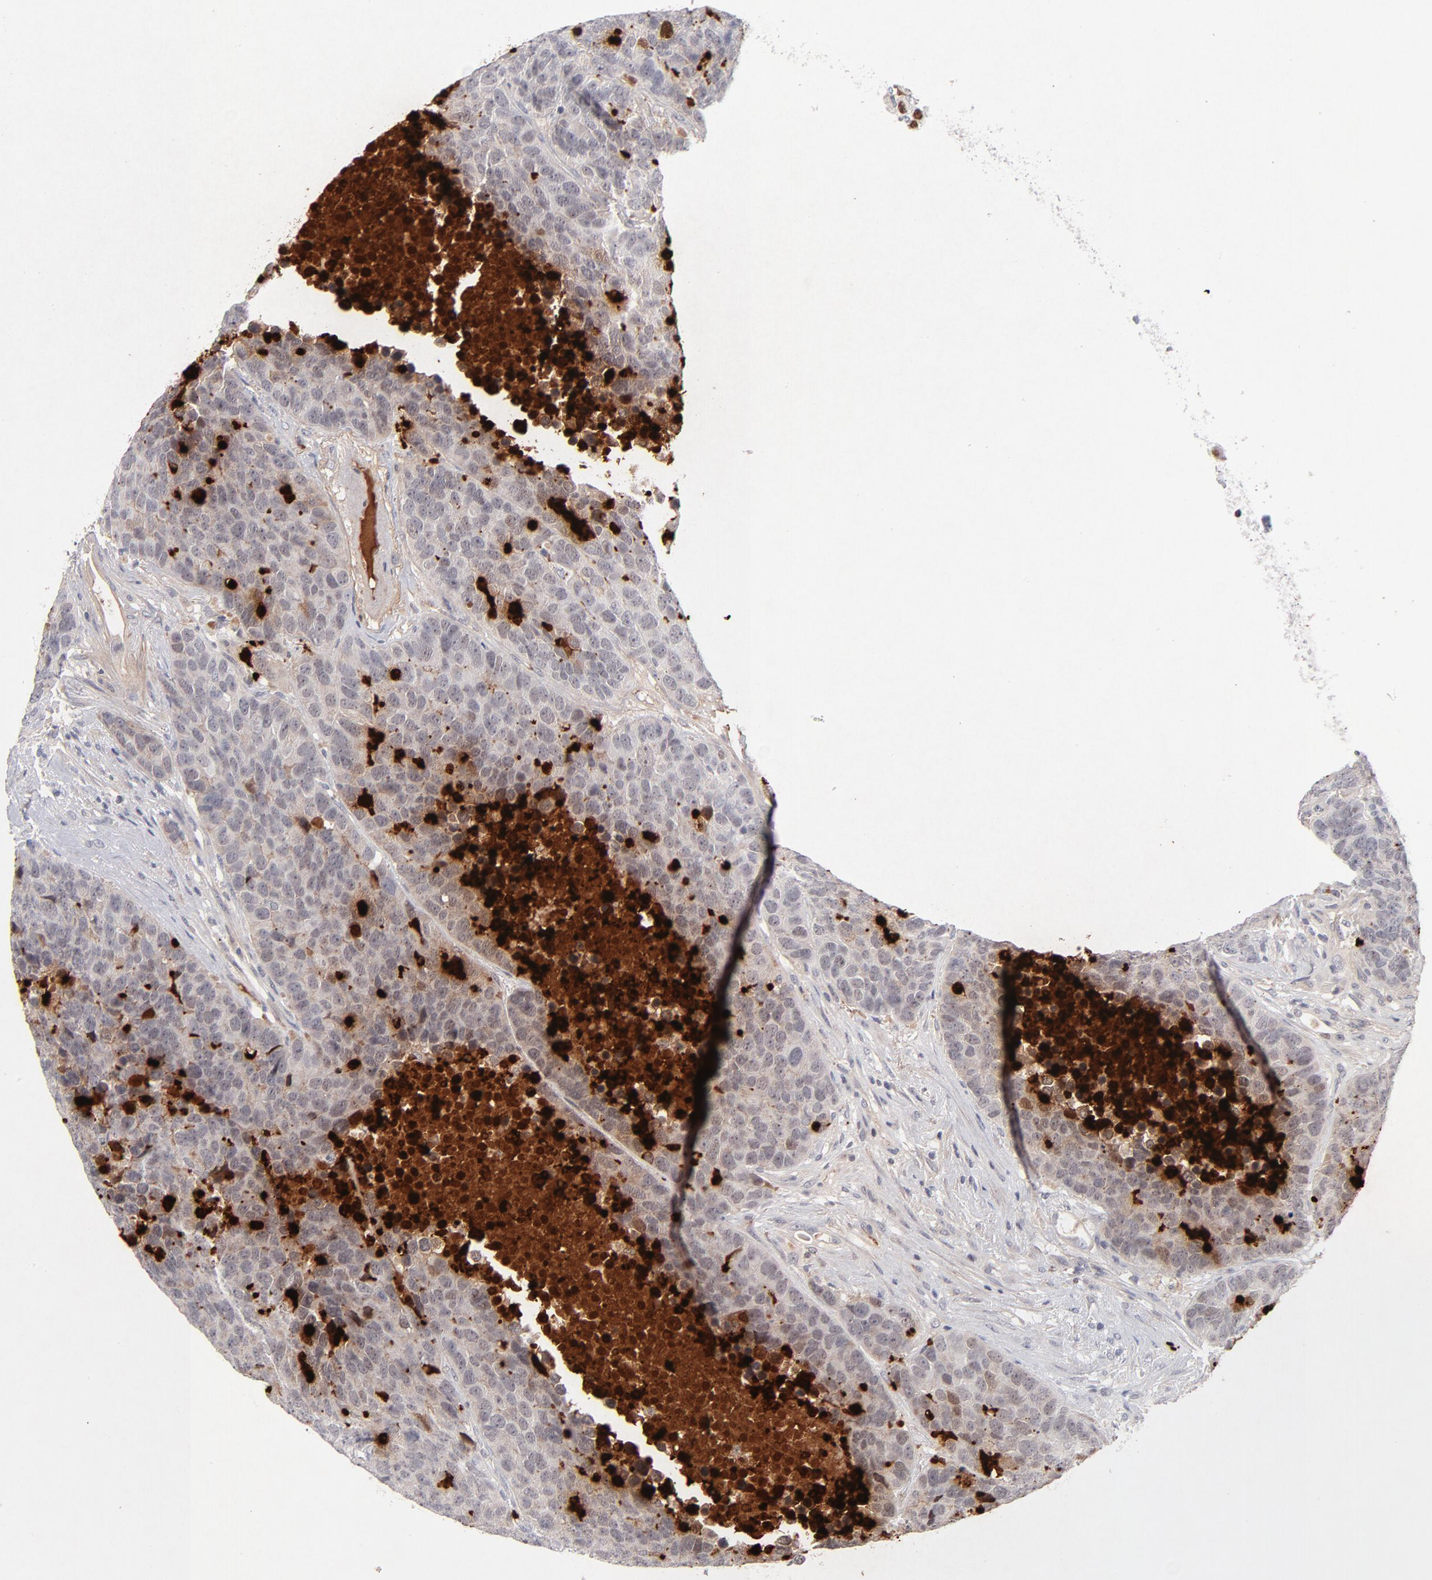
{"staining": {"intensity": "weak", "quantity": ">75%", "location": "cytoplasmic/membranous,nuclear"}, "tissue": "carcinoid", "cell_type": "Tumor cells", "image_type": "cancer", "snomed": [{"axis": "morphology", "description": "Carcinoid, malignant, NOS"}, {"axis": "topography", "description": "Lung"}], "caption": "Protein staining of carcinoid tissue exhibits weak cytoplasmic/membranous and nuclear staining in approximately >75% of tumor cells.", "gene": "PARP1", "patient": {"sex": "male", "age": 60}}